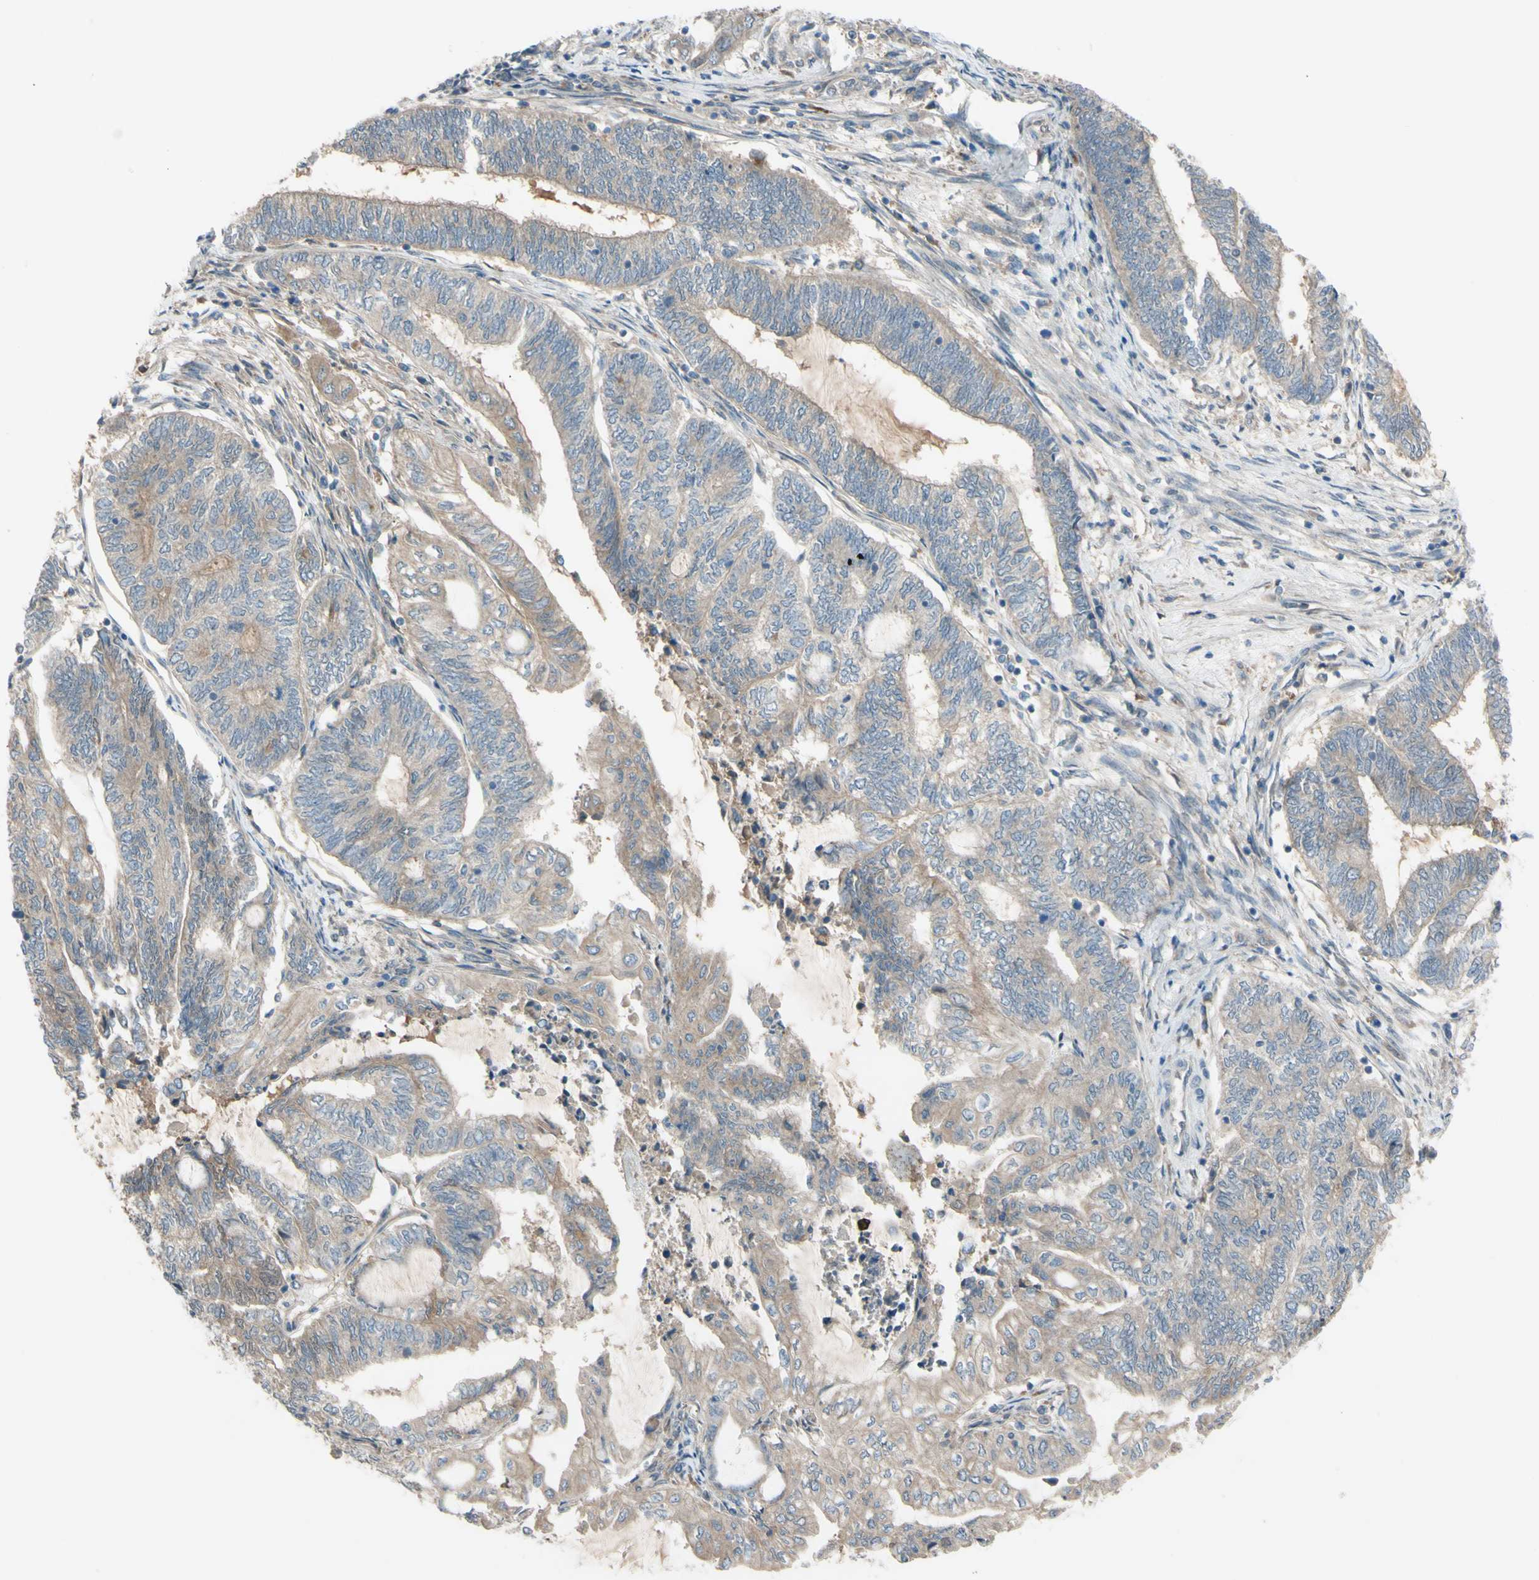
{"staining": {"intensity": "weak", "quantity": ">75%", "location": "cytoplasmic/membranous"}, "tissue": "endometrial cancer", "cell_type": "Tumor cells", "image_type": "cancer", "snomed": [{"axis": "morphology", "description": "Adenocarcinoma, NOS"}, {"axis": "topography", "description": "Uterus"}, {"axis": "topography", "description": "Endometrium"}], "caption": "Protein expression analysis of adenocarcinoma (endometrial) displays weak cytoplasmic/membranous positivity in about >75% of tumor cells. (IHC, brightfield microscopy, high magnification).", "gene": "AFP", "patient": {"sex": "female", "age": 70}}